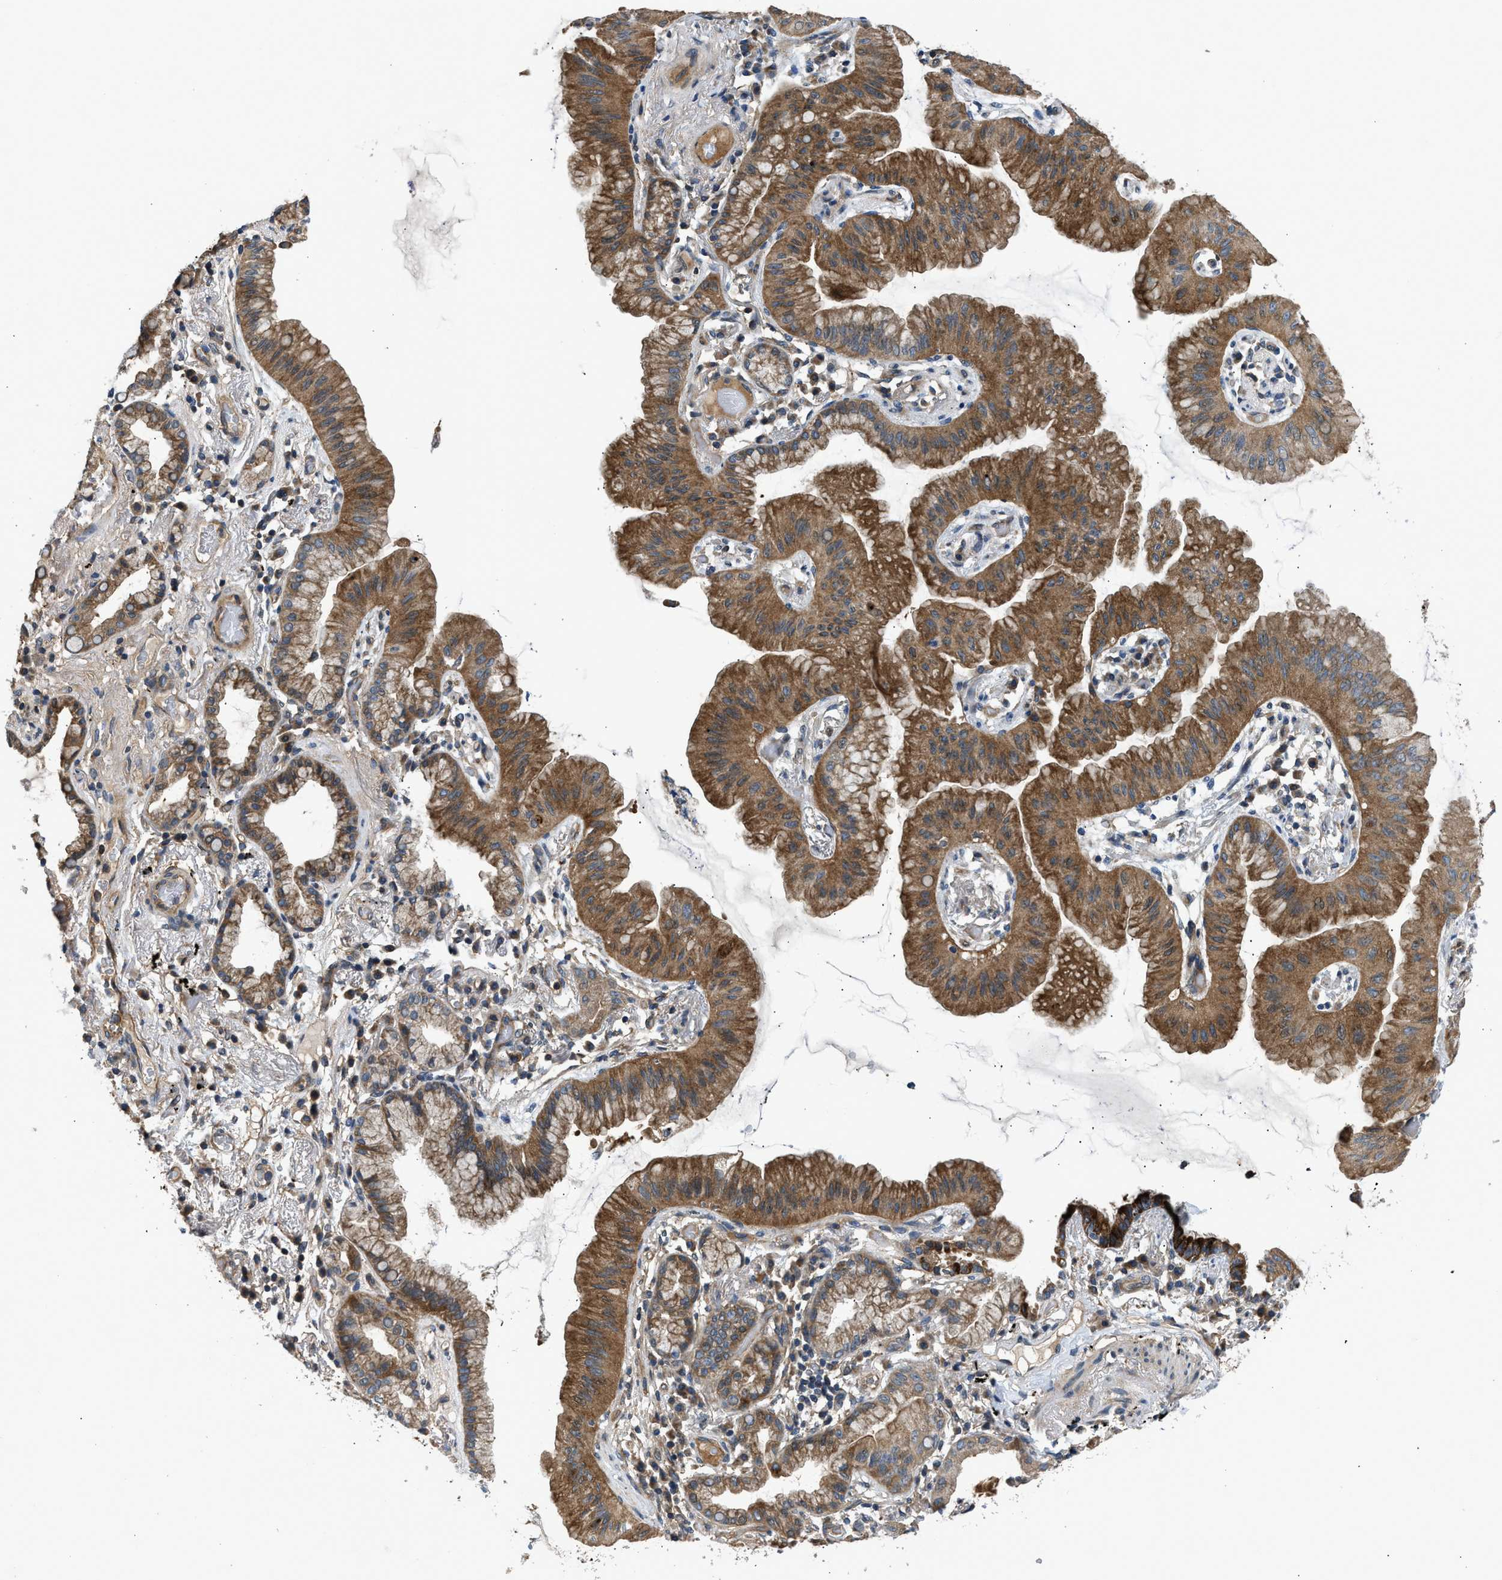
{"staining": {"intensity": "moderate", "quantity": ">75%", "location": "cytoplasmic/membranous"}, "tissue": "lung cancer", "cell_type": "Tumor cells", "image_type": "cancer", "snomed": [{"axis": "morphology", "description": "Normal tissue, NOS"}, {"axis": "morphology", "description": "Adenocarcinoma, NOS"}, {"axis": "topography", "description": "Bronchus"}, {"axis": "topography", "description": "Lung"}], "caption": "The image shows staining of adenocarcinoma (lung), revealing moderate cytoplasmic/membranous protein expression (brown color) within tumor cells. (Stains: DAB (3,3'-diaminobenzidine) in brown, nuclei in blue, Microscopy: brightfield microscopy at high magnification).", "gene": "IL3RA", "patient": {"sex": "female", "age": 70}}